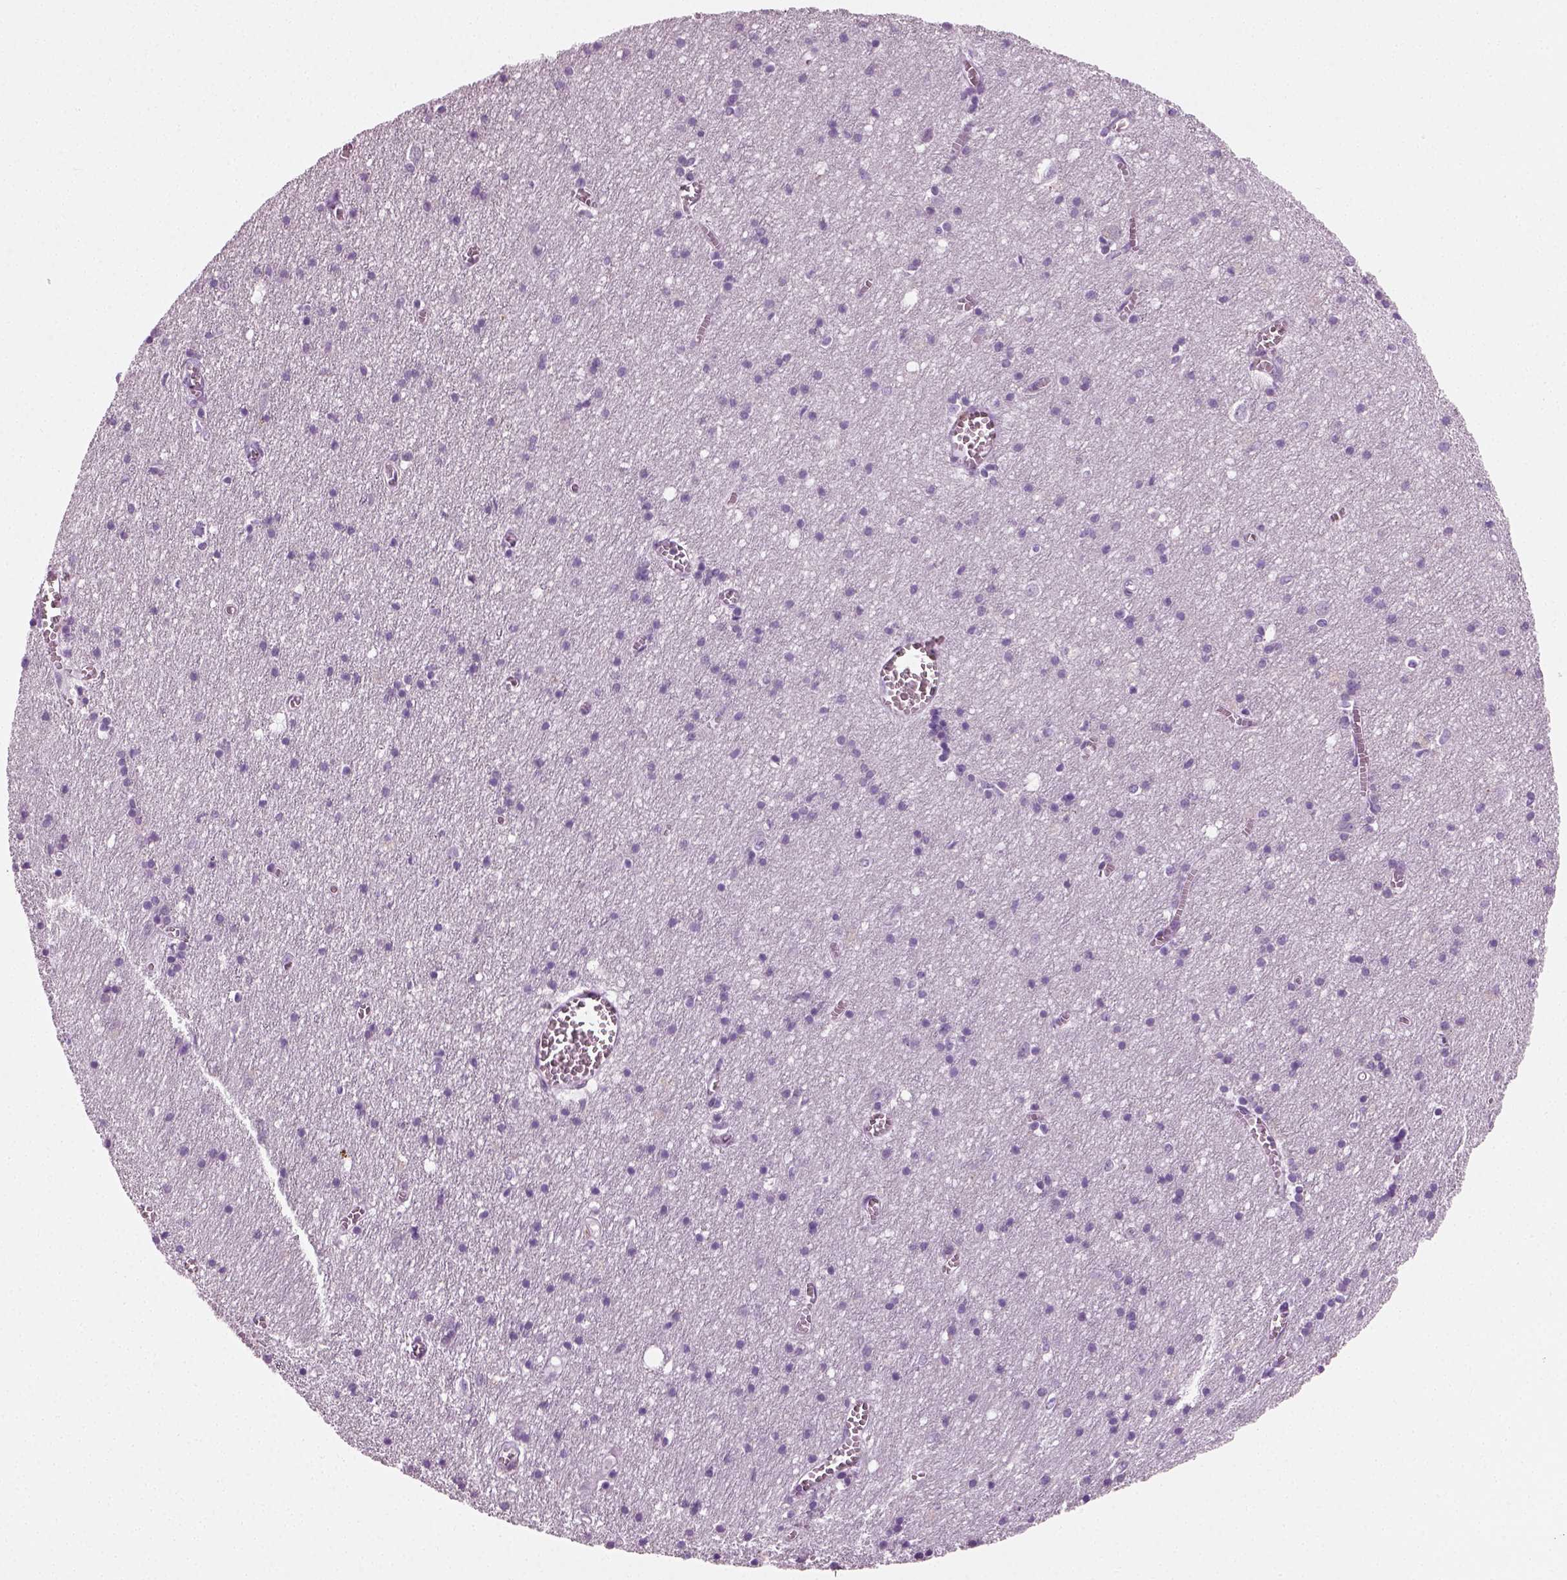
{"staining": {"intensity": "negative", "quantity": "none", "location": "none"}, "tissue": "cerebral cortex", "cell_type": "Endothelial cells", "image_type": "normal", "snomed": [{"axis": "morphology", "description": "Normal tissue, NOS"}, {"axis": "topography", "description": "Cerebral cortex"}], "caption": "The immunohistochemistry (IHC) micrograph has no significant expression in endothelial cells of cerebral cortex. (DAB (3,3'-diaminobenzidine) immunohistochemistry (IHC) visualized using brightfield microscopy, high magnification).", "gene": "SPATA31E1", "patient": {"sex": "male", "age": 70}}